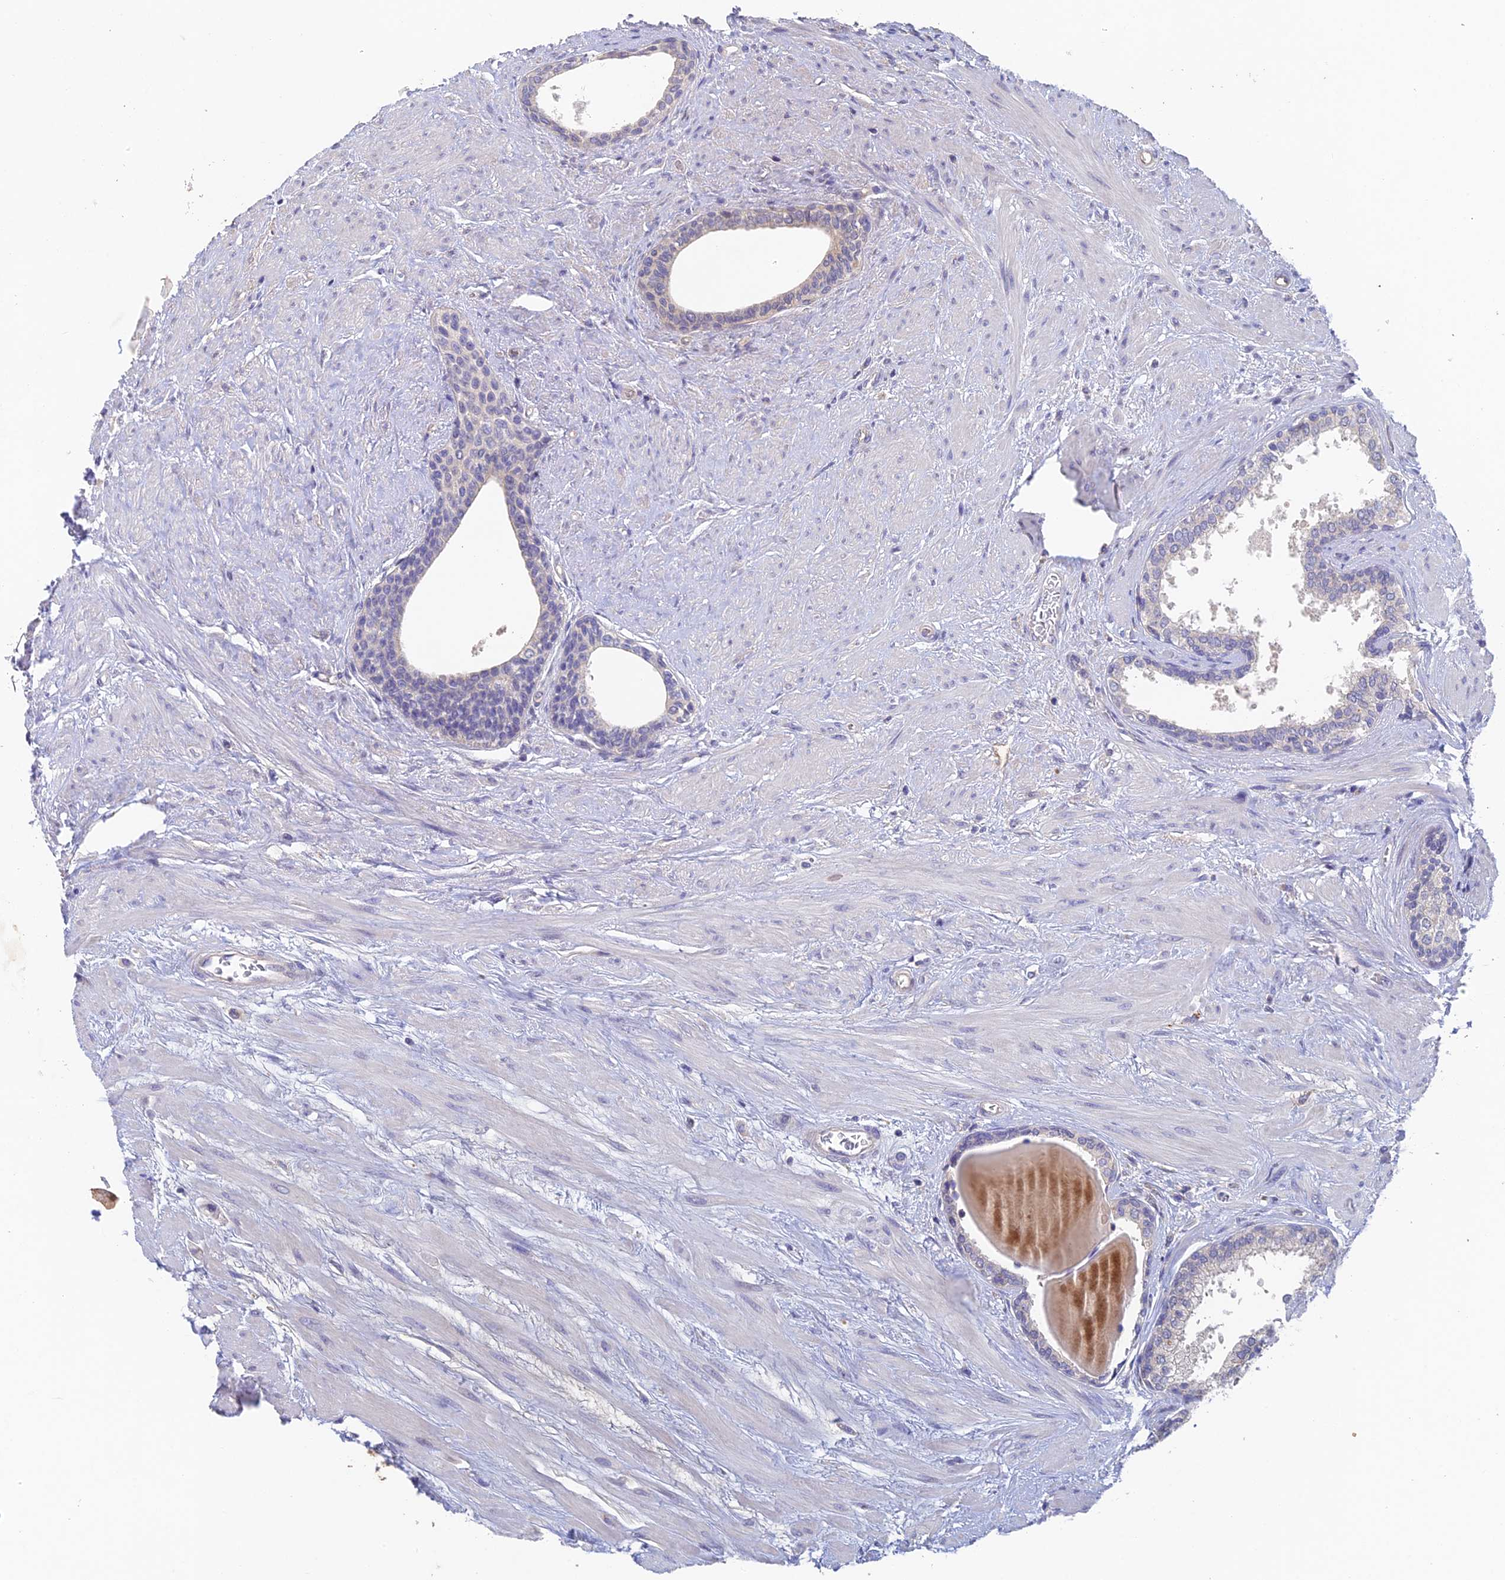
{"staining": {"intensity": "negative", "quantity": "none", "location": "none"}, "tissue": "prostate", "cell_type": "Glandular cells", "image_type": "normal", "snomed": [{"axis": "morphology", "description": "Normal tissue, NOS"}, {"axis": "topography", "description": "Prostate"}], "caption": "Histopathology image shows no significant protein positivity in glandular cells of normal prostate.", "gene": "ADAMTS13", "patient": {"sex": "male", "age": 57}}